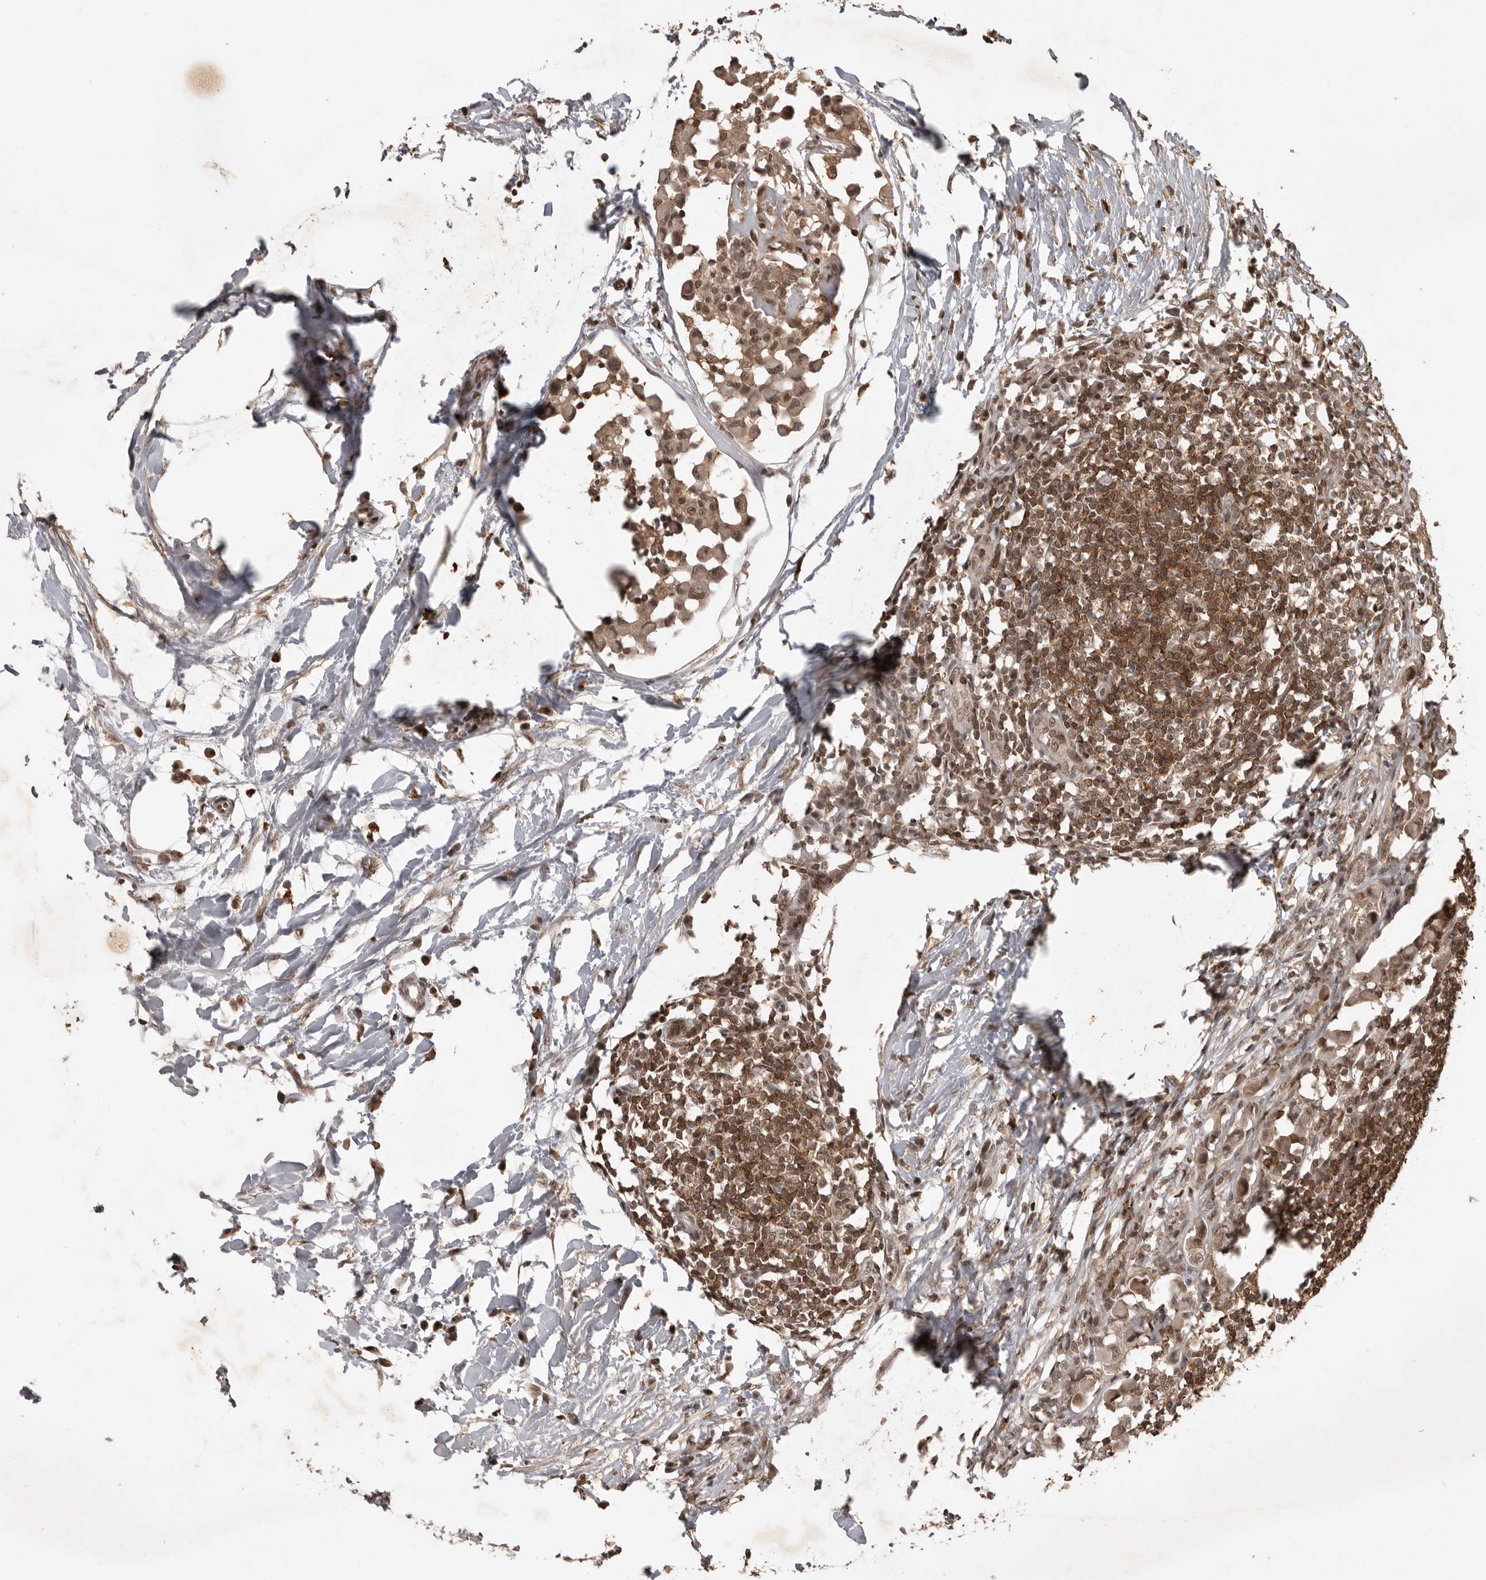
{"staining": {"intensity": "strong", "quantity": "25%-75%", "location": "cytoplasmic/membranous,nuclear"}, "tissue": "lymph node", "cell_type": "Germinal center cells", "image_type": "normal", "snomed": [{"axis": "morphology", "description": "Normal tissue, NOS"}, {"axis": "morphology", "description": "Malignant melanoma, Metastatic site"}, {"axis": "topography", "description": "Lymph node"}], "caption": "Approximately 25%-75% of germinal center cells in normal lymph node demonstrate strong cytoplasmic/membranous,nuclear protein staining as visualized by brown immunohistochemical staining.", "gene": "CBLL1", "patient": {"sex": "male", "age": 41}}